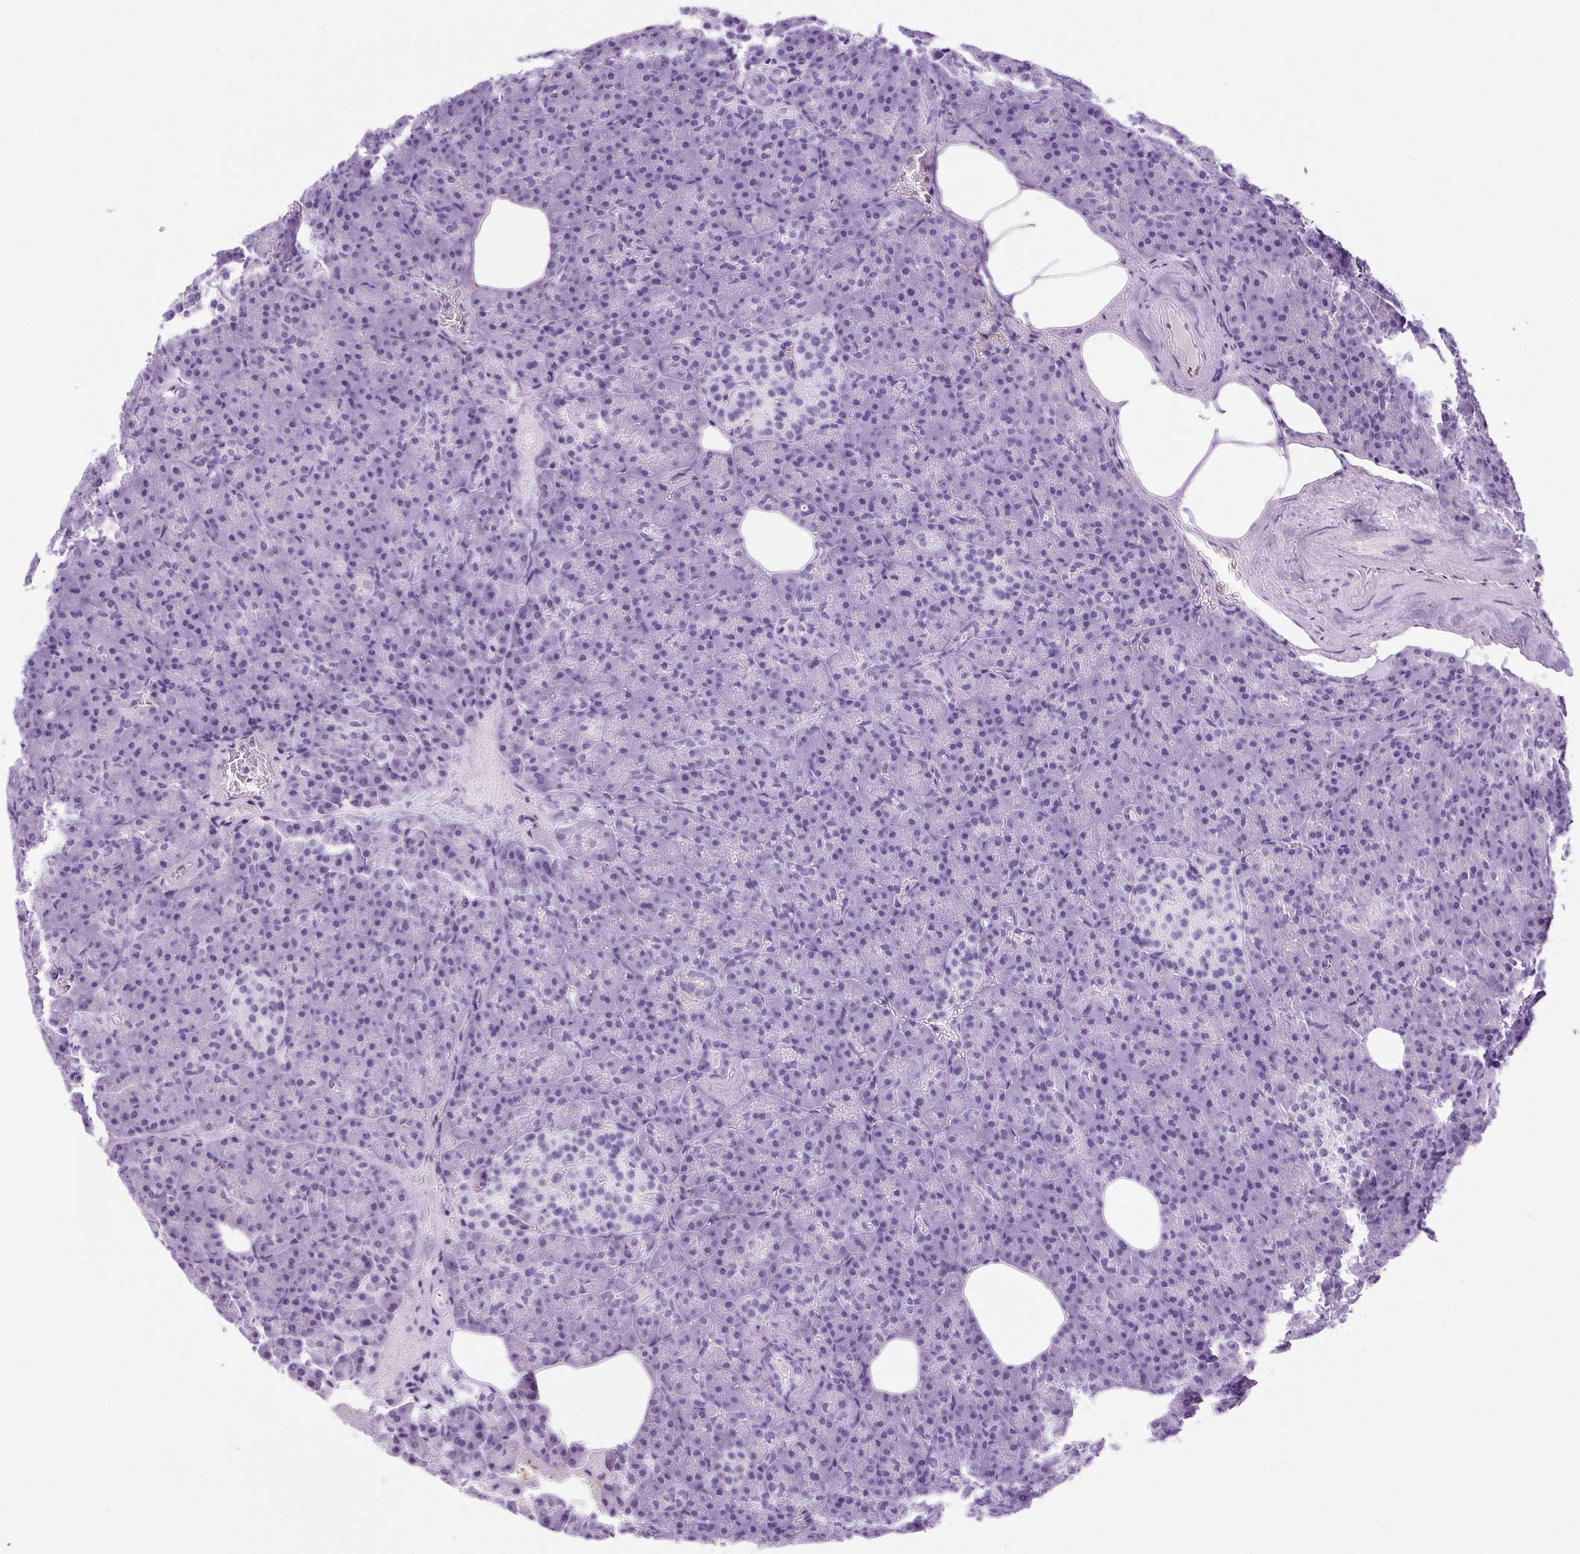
{"staining": {"intensity": "negative", "quantity": "none", "location": "none"}, "tissue": "pancreas", "cell_type": "Exocrine glandular cells", "image_type": "normal", "snomed": [{"axis": "morphology", "description": "Normal tissue, NOS"}, {"axis": "topography", "description": "Pancreas"}], "caption": "Benign pancreas was stained to show a protein in brown. There is no significant positivity in exocrine glandular cells. The staining was performed using DAB (3,3'-diaminobenzidine) to visualize the protein expression in brown, while the nuclei were stained in blue with hematoxylin (Magnification: 20x).", "gene": "OOEP", "patient": {"sex": "female", "age": 74}}